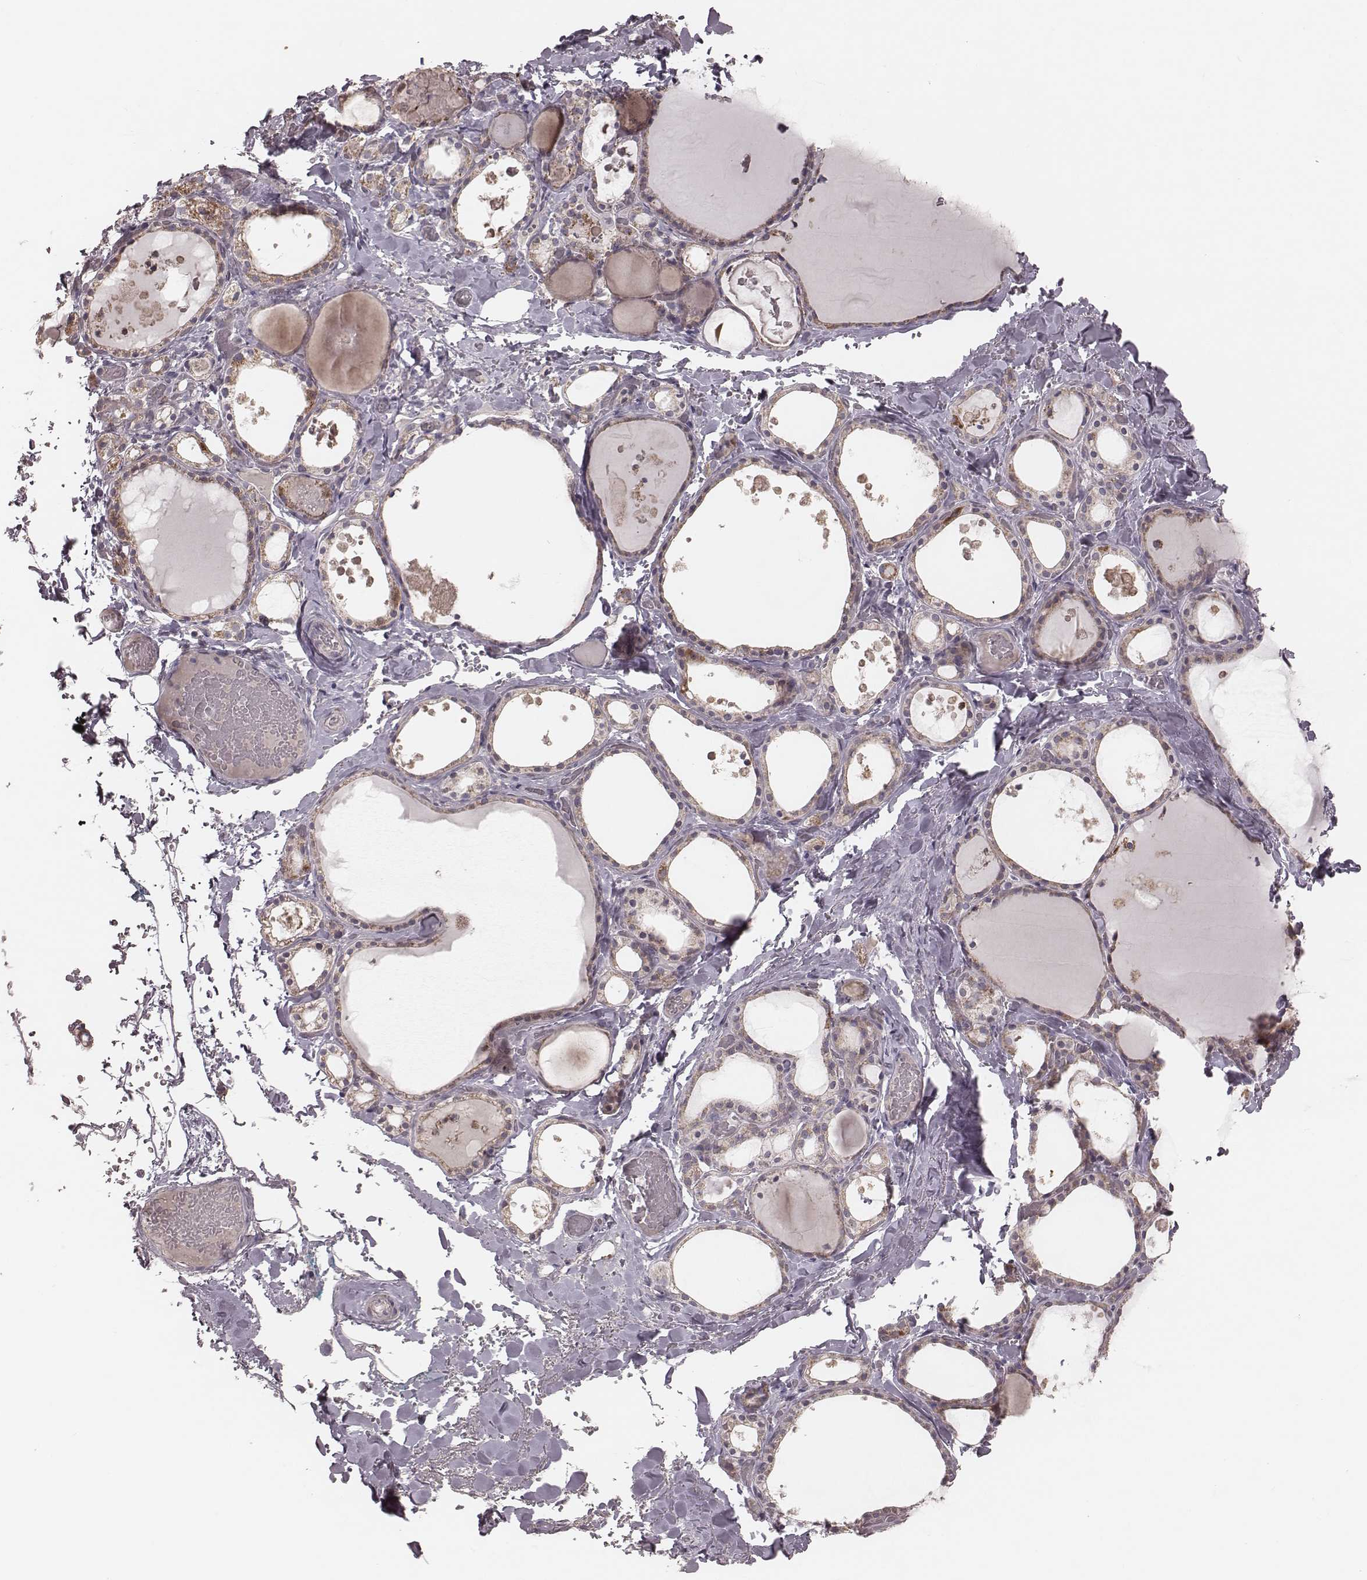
{"staining": {"intensity": "moderate", "quantity": "25%-75%", "location": "cytoplasmic/membranous"}, "tissue": "thyroid gland", "cell_type": "Glandular cells", "image_type": "normal", "snomed": [{"axis": "morphology", "description": "Normal tissue, NOS"}, {"axis": "topography", "description": "Thyroid gland"}], "caption": "Approximately 25%-75% of glandular cells in normal human thyroid gland demonstrate moderate cytoplasmic/membranous protein positivity as visualized by brown immunohistochemical staining.", "gene": "MRPS27", "patient": {"sex": "male", "age": 56}}